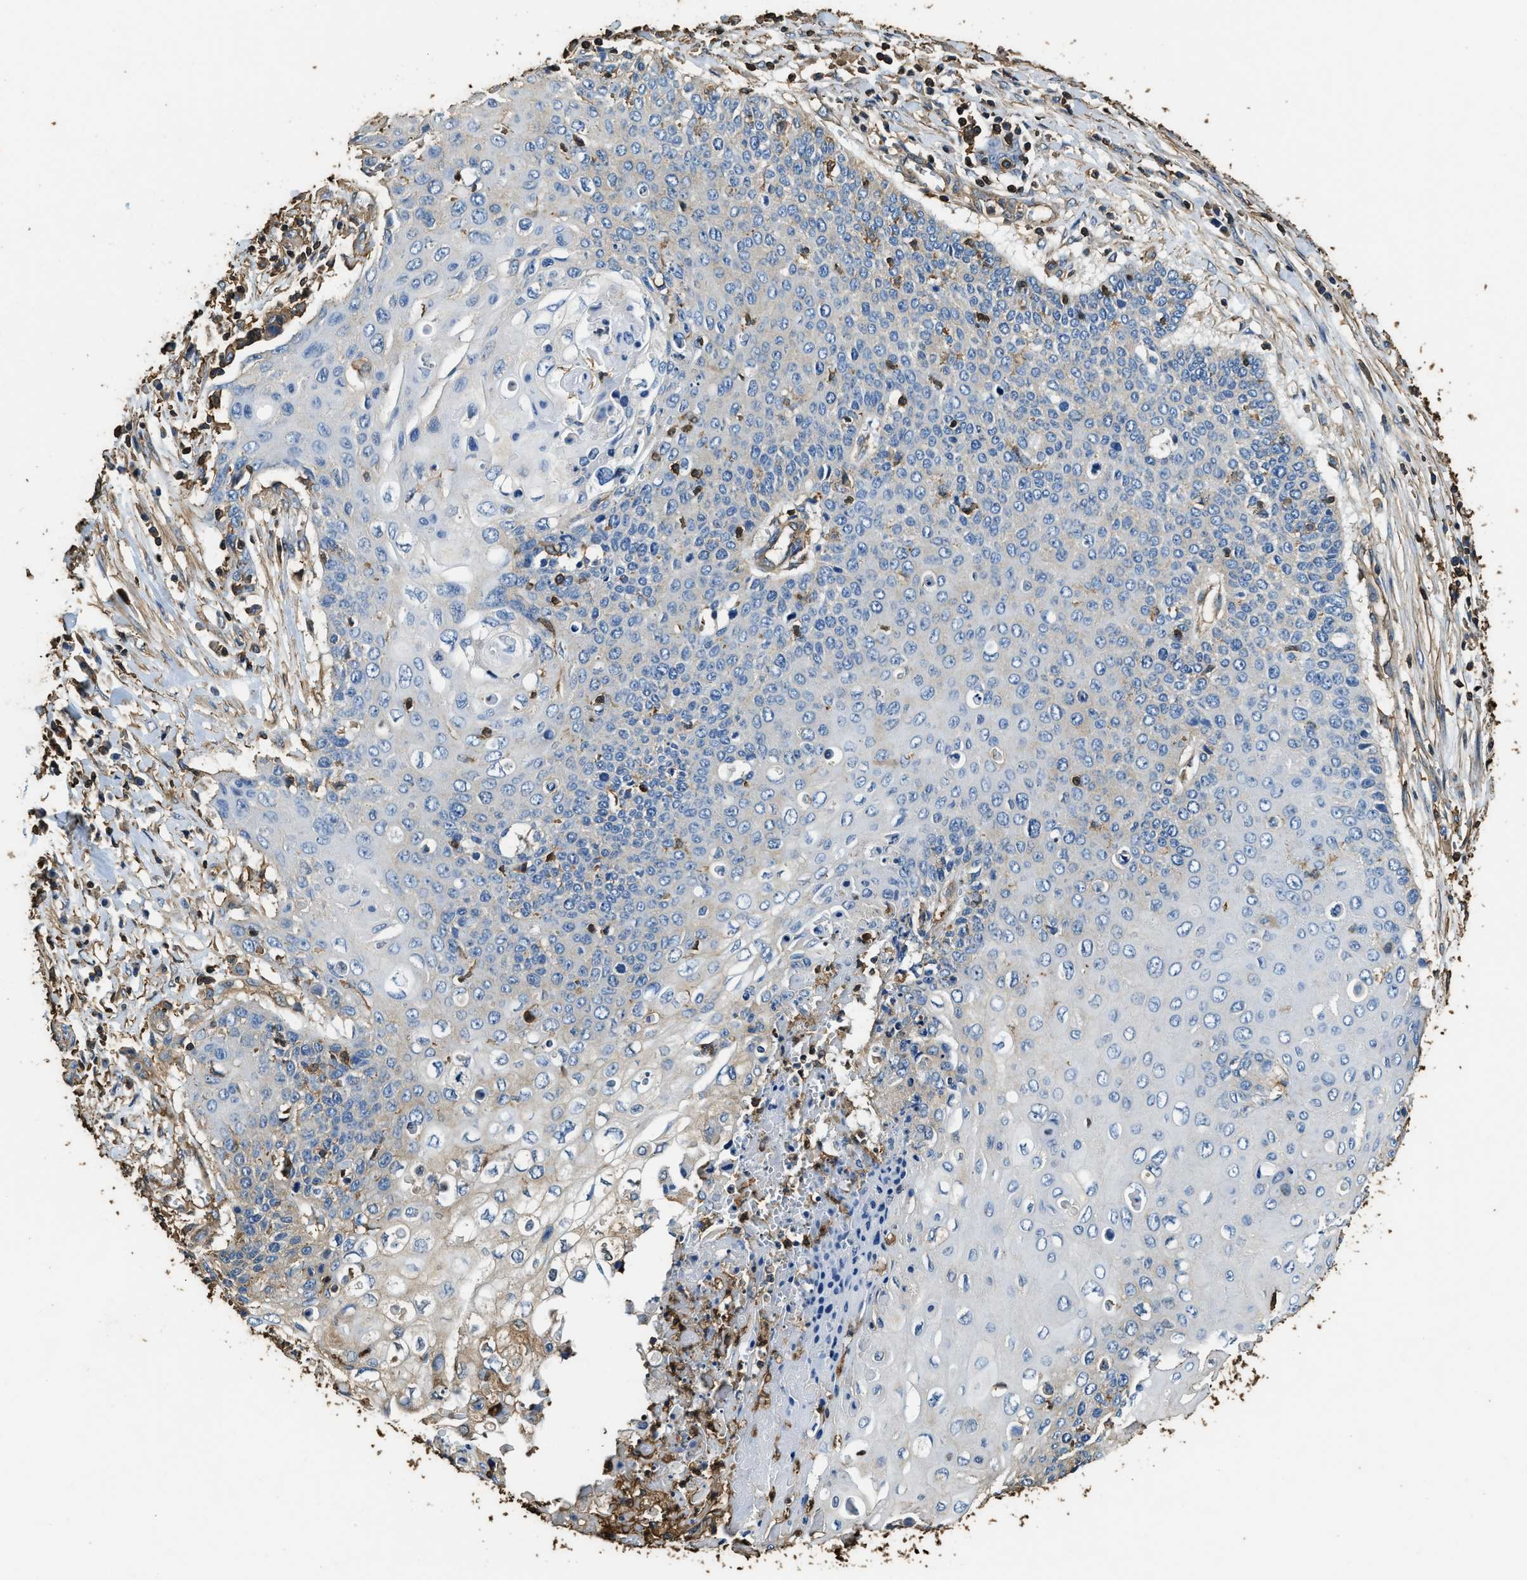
{"staining": {"intensity": "negative", "quantity": "none", "location": "none"}, "tissue": "cervical cancer", "cell_type": "Tumor cells", "image_type": "cancer", "snomed": [{"axis": "morphology", "description": "Squamous cell carcinoma, NOS"}, {"axis": "topography", "description": "Cervix"}], "caption": "High power microscopy micrograph of an immunohistochemistry (IHC) micrograph of cervical cancer, revealing no significant expression in tumor cells. (IHC, brightfield microscopy, high magnification).", "gene": "ACCS", "patient": {"sex": "female", "age": 39}}